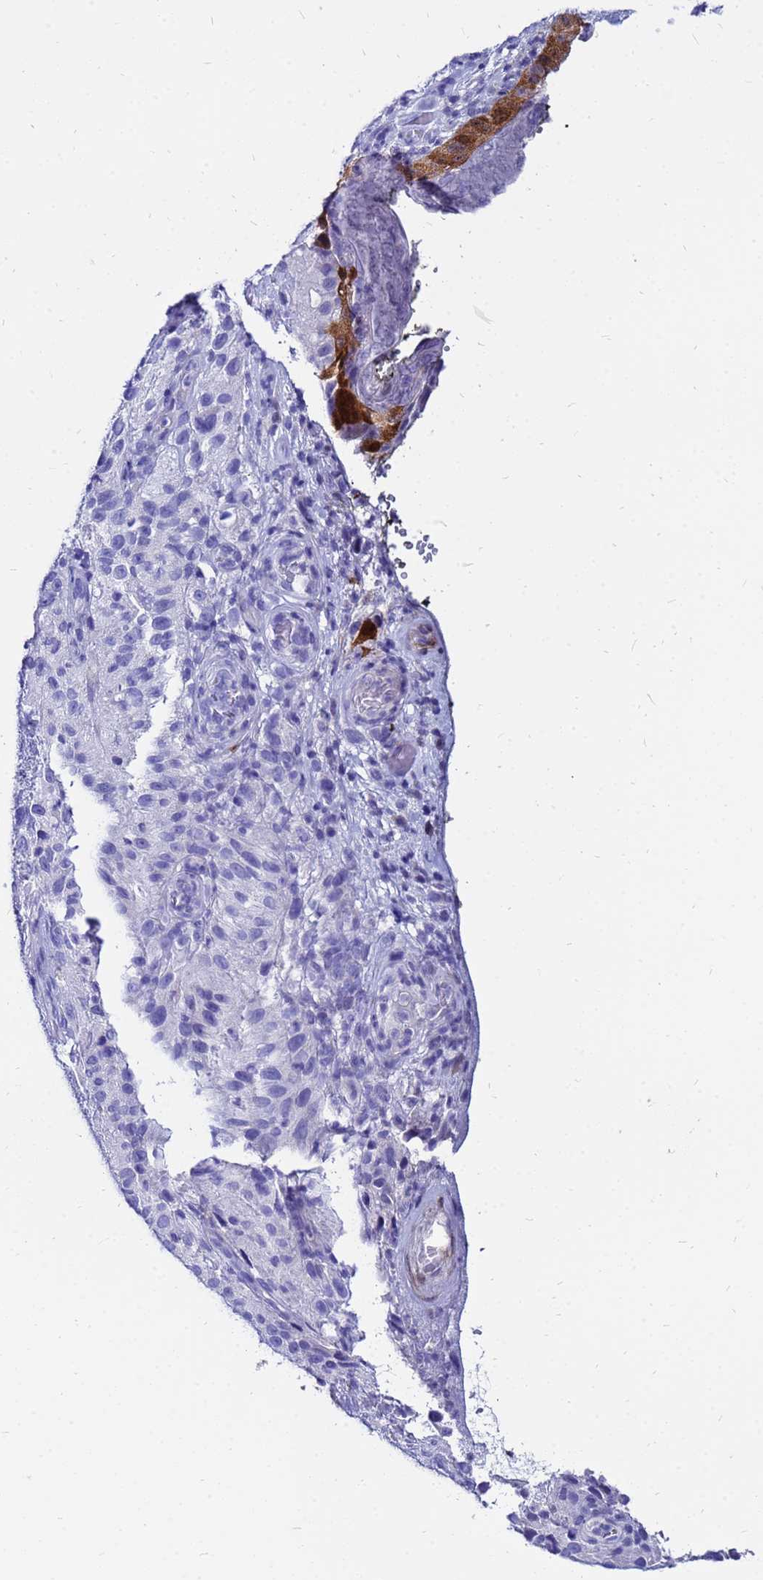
{"staining": {"intensity": "negative", "quantity": "none", "location": "none"}, "tissue": "melanoma", "cell_type": "Tumor cells", "image_type": "cancer", "snomed": [{"axis": "morphology", "description": "Malignant melanoma, NOS"}, {"axis": "topography", "description": "Skin"}], "caption": "Melanoma stained for a protein using IHC shows no positivity tumor cells.", "gene": "PPP1R14C", "patient": {"sex": "female", "age": 96}}